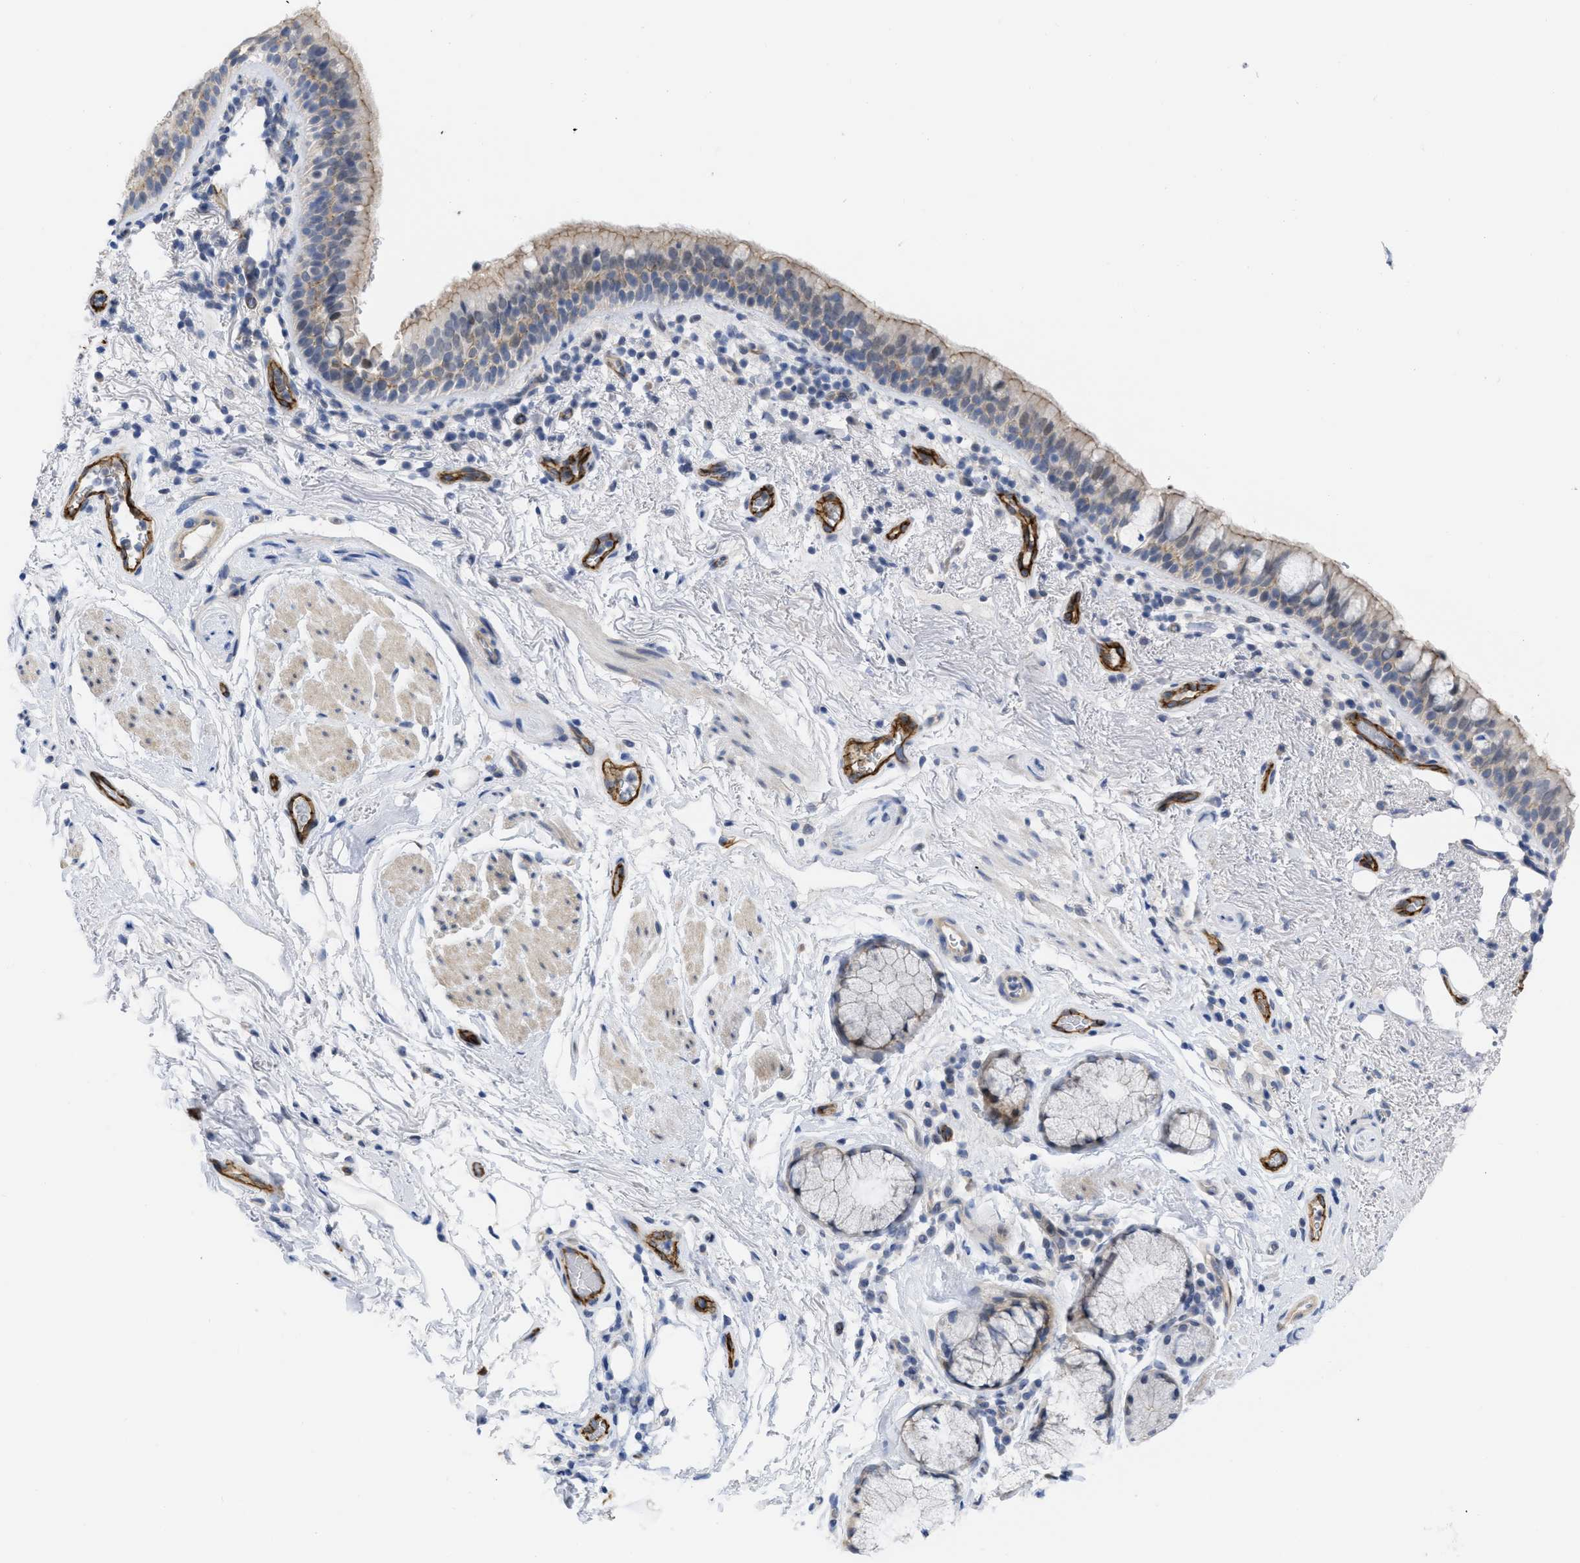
{"staining": {"intensity": "moderate", "quantity": "25%-75%", "location": "cytoplasmic/membranous"}, "tissue": "bronchus", "cell_type": "Respiratory epithelial cells", "image_type": "normal", "snomed": [{"axis": "morphology", "description": "Normal tissue, NOS"}, {"axis": "morphology", "description": "Inflammation, NOS"}, {"axis": "topography", "description": "Cartilage tissue"}, {"axis": "topography", "description": "Bronchus"}], "caption": "IHC (DAB (3,3'-diaminobenzidine)) staining of benign bronchus exhibits moderate cytoplasmic/membranous protein expression in approximately 25%-75% of respiratory epithelial cells.", "gene": "ACKR1", "patient": {"sex": "male", "age": 77}}